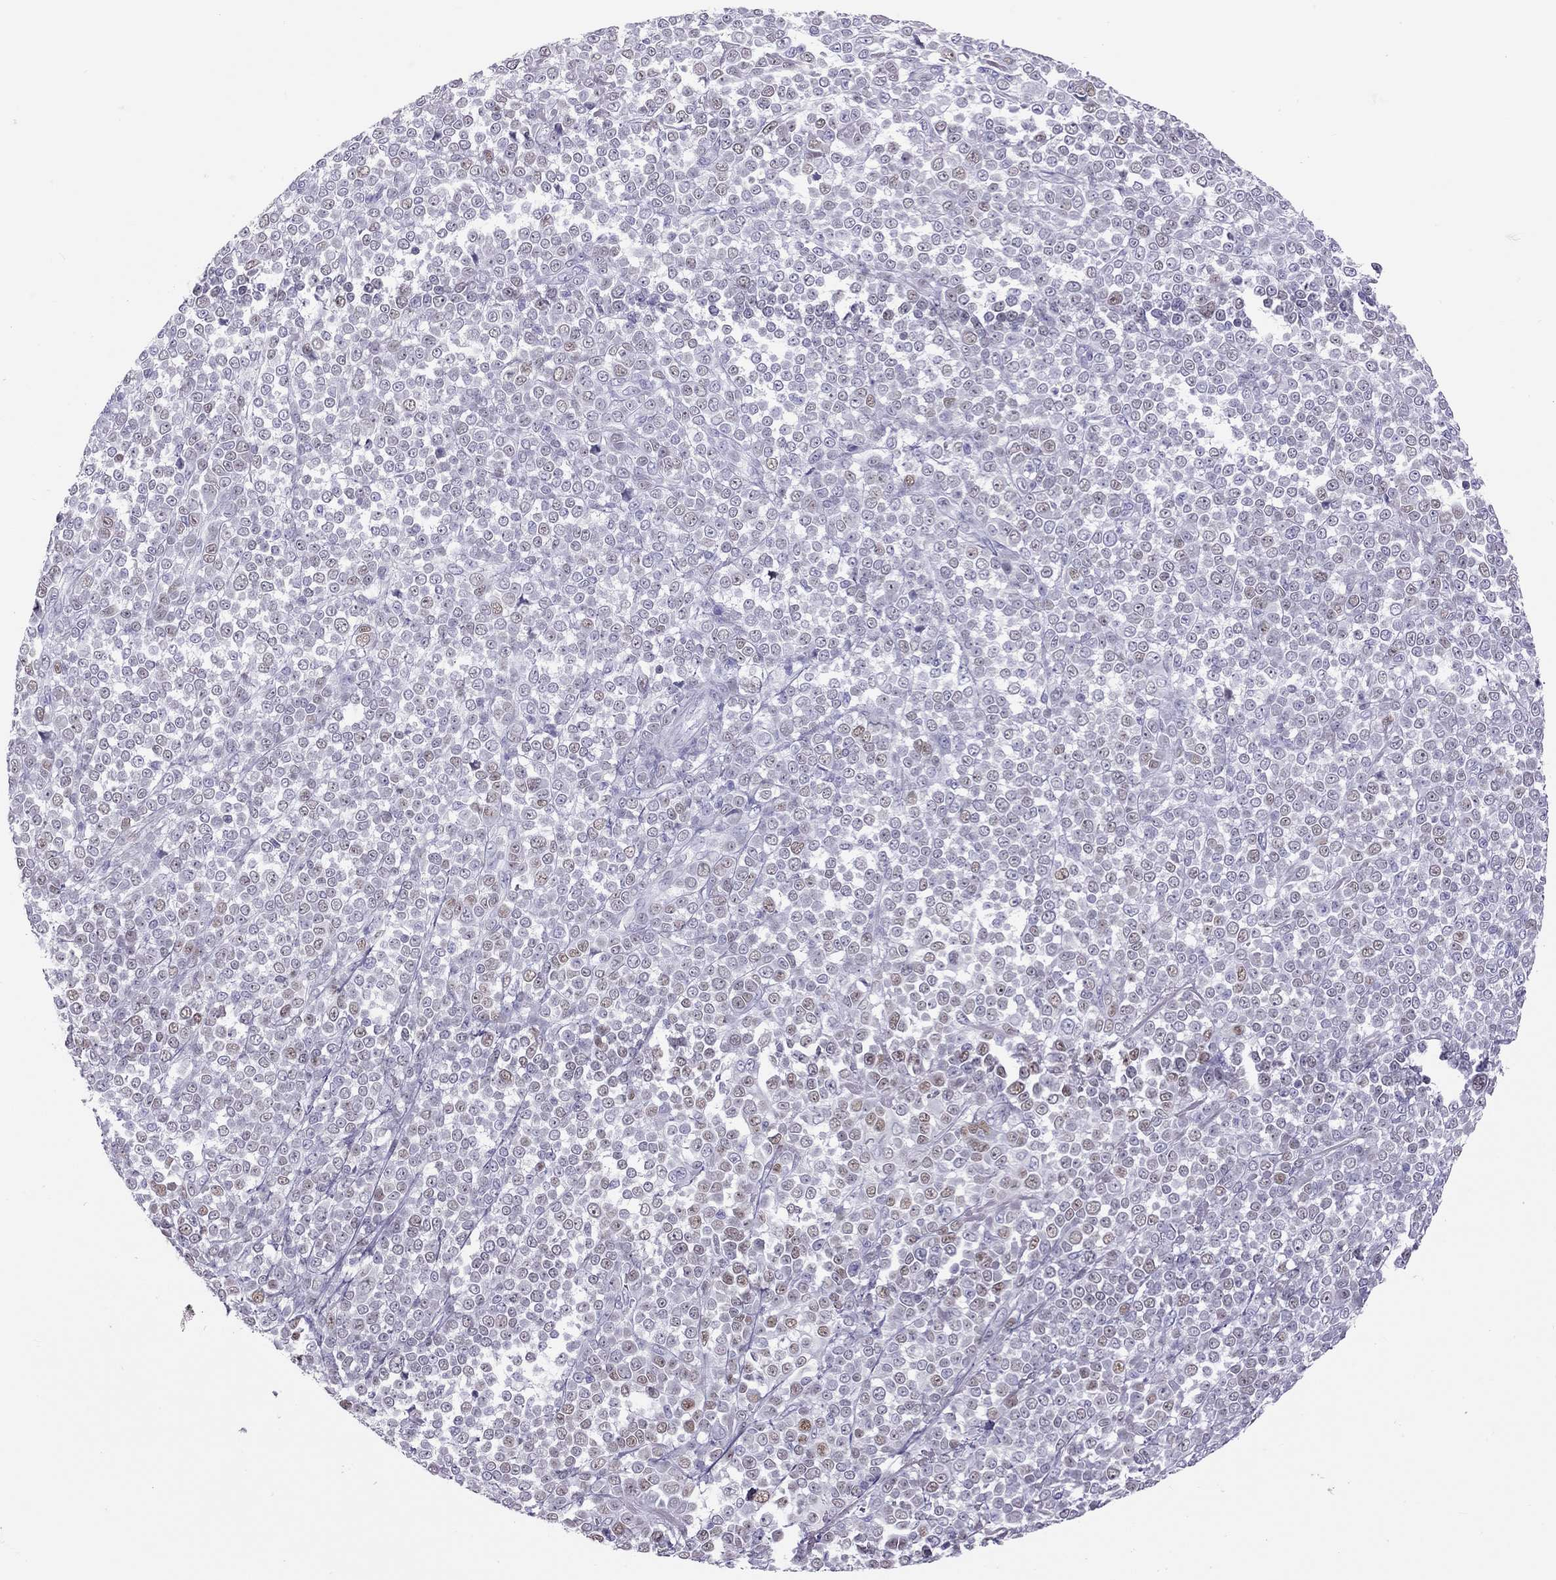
{"staining": {"intensity": "moderate", "quantity": "25%-75%", "location": "nuclear"}, "tissue": "melanoma", "cell_type": "Tumor cells", "image_type": "cancer", "snomed": [{"axis": "morphology", "description": "Malignant melanoma, NOS"}, {"axis": "topography", "description": "Skin"}], "caption": "IHC photomicrograph of neoplastic tissue: human melanoma stained using IHC reveals medium levels of moderate protein expression localized specifically in the nuclear of tumor cells, appearing as a nuclear brown color.", "gene": "STAG3", "patient": {"sex": "female", "age": 95}}